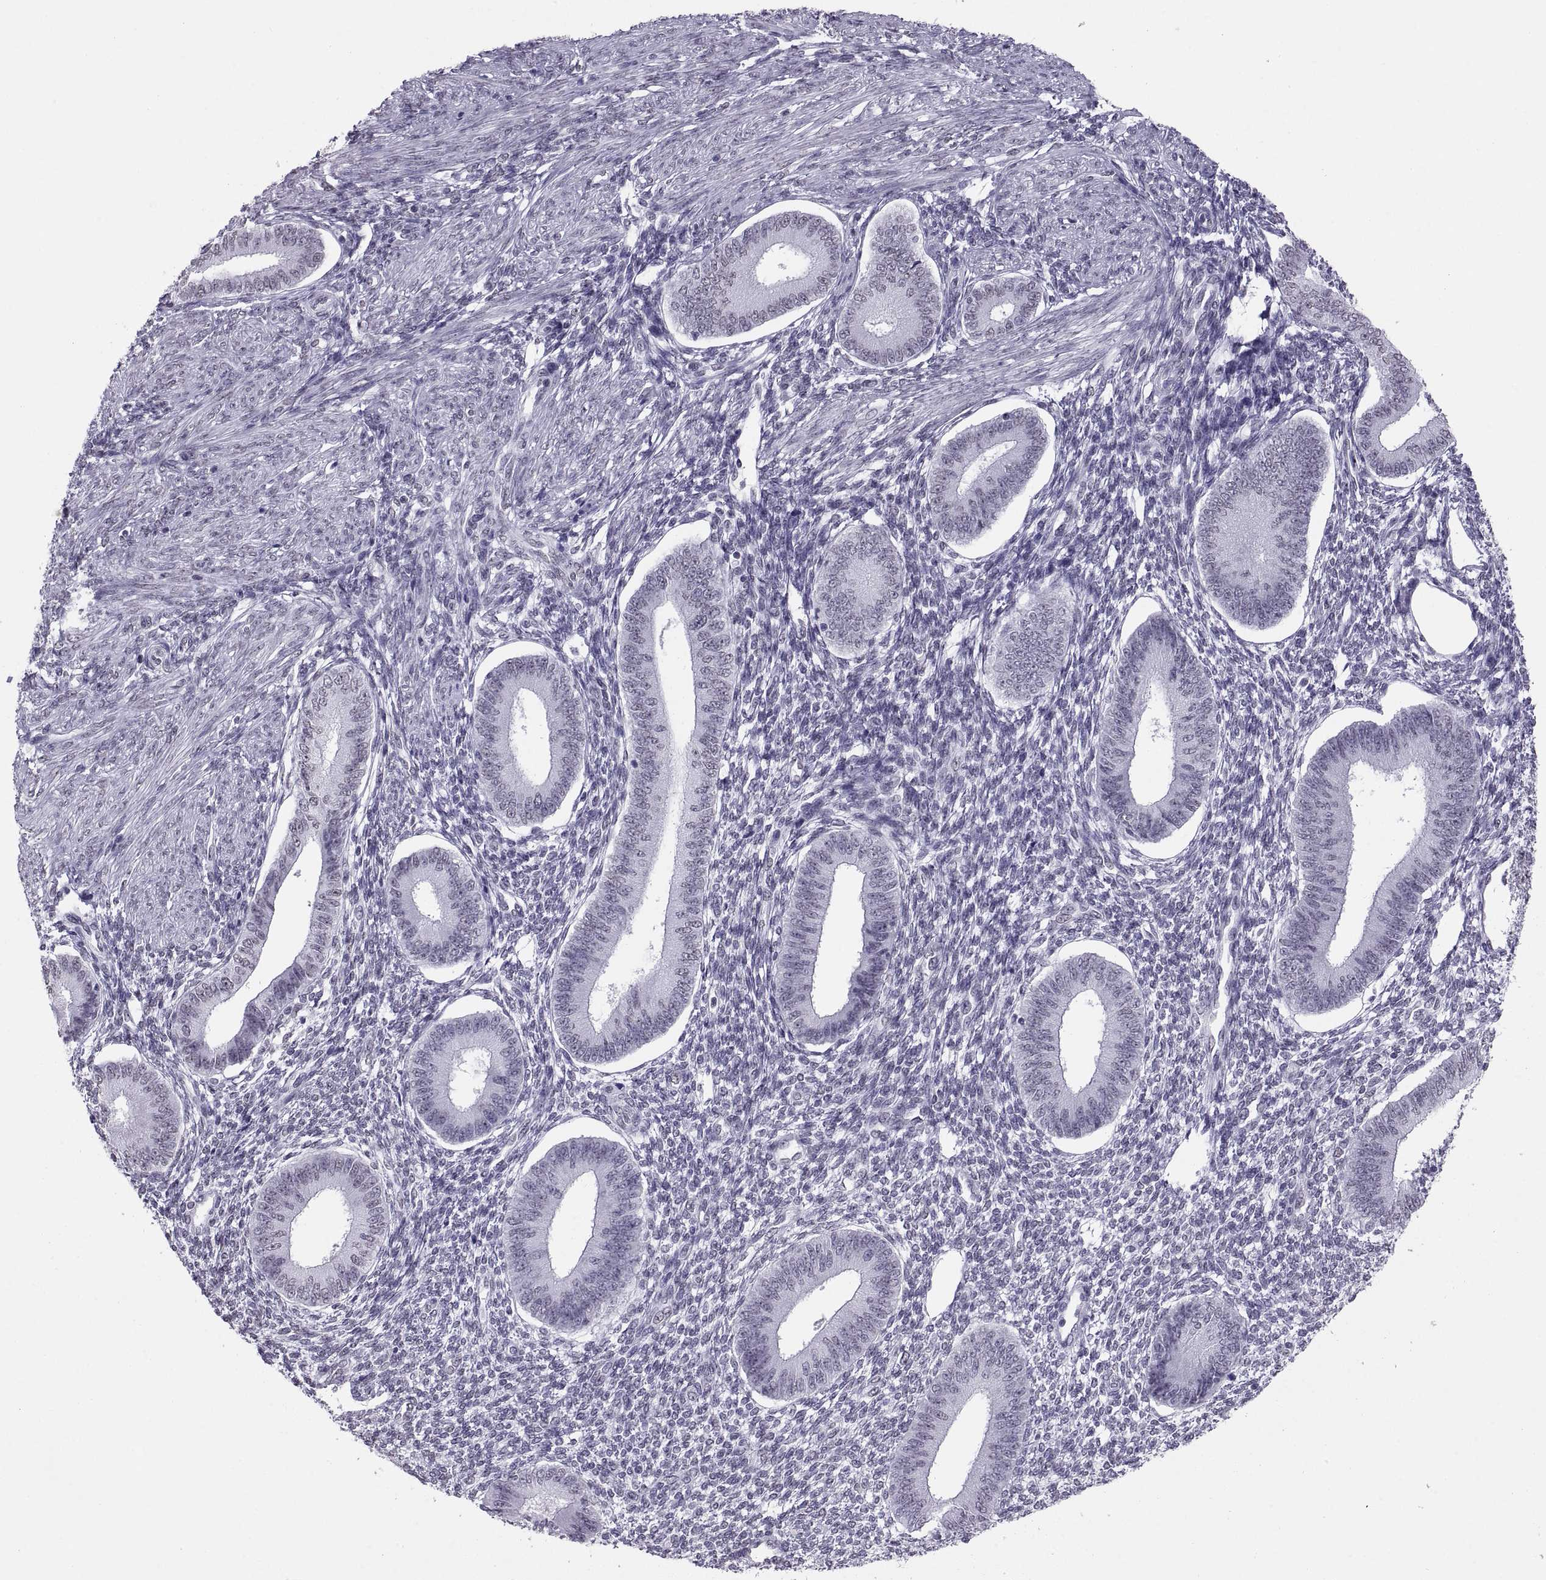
{"staining": {"intensity": "negative", "quantity": "none", "location": "none"}, "tissue": "endometrium", "cell_type": "Cells in endometrial stroma", "image_type": "normal", "snomed": [{"axis": "morphology", "description": "Normal tissue, NOS"}, {"axis": "topography", "description": "Endometrium"}], "caption": "Immunohistochemical staining of unremarkable human endometrium reveals no significant staining in cells in endometrial stroma.", "gene": "CARTPT", "patient": {"sex": "female", "age": 39}}